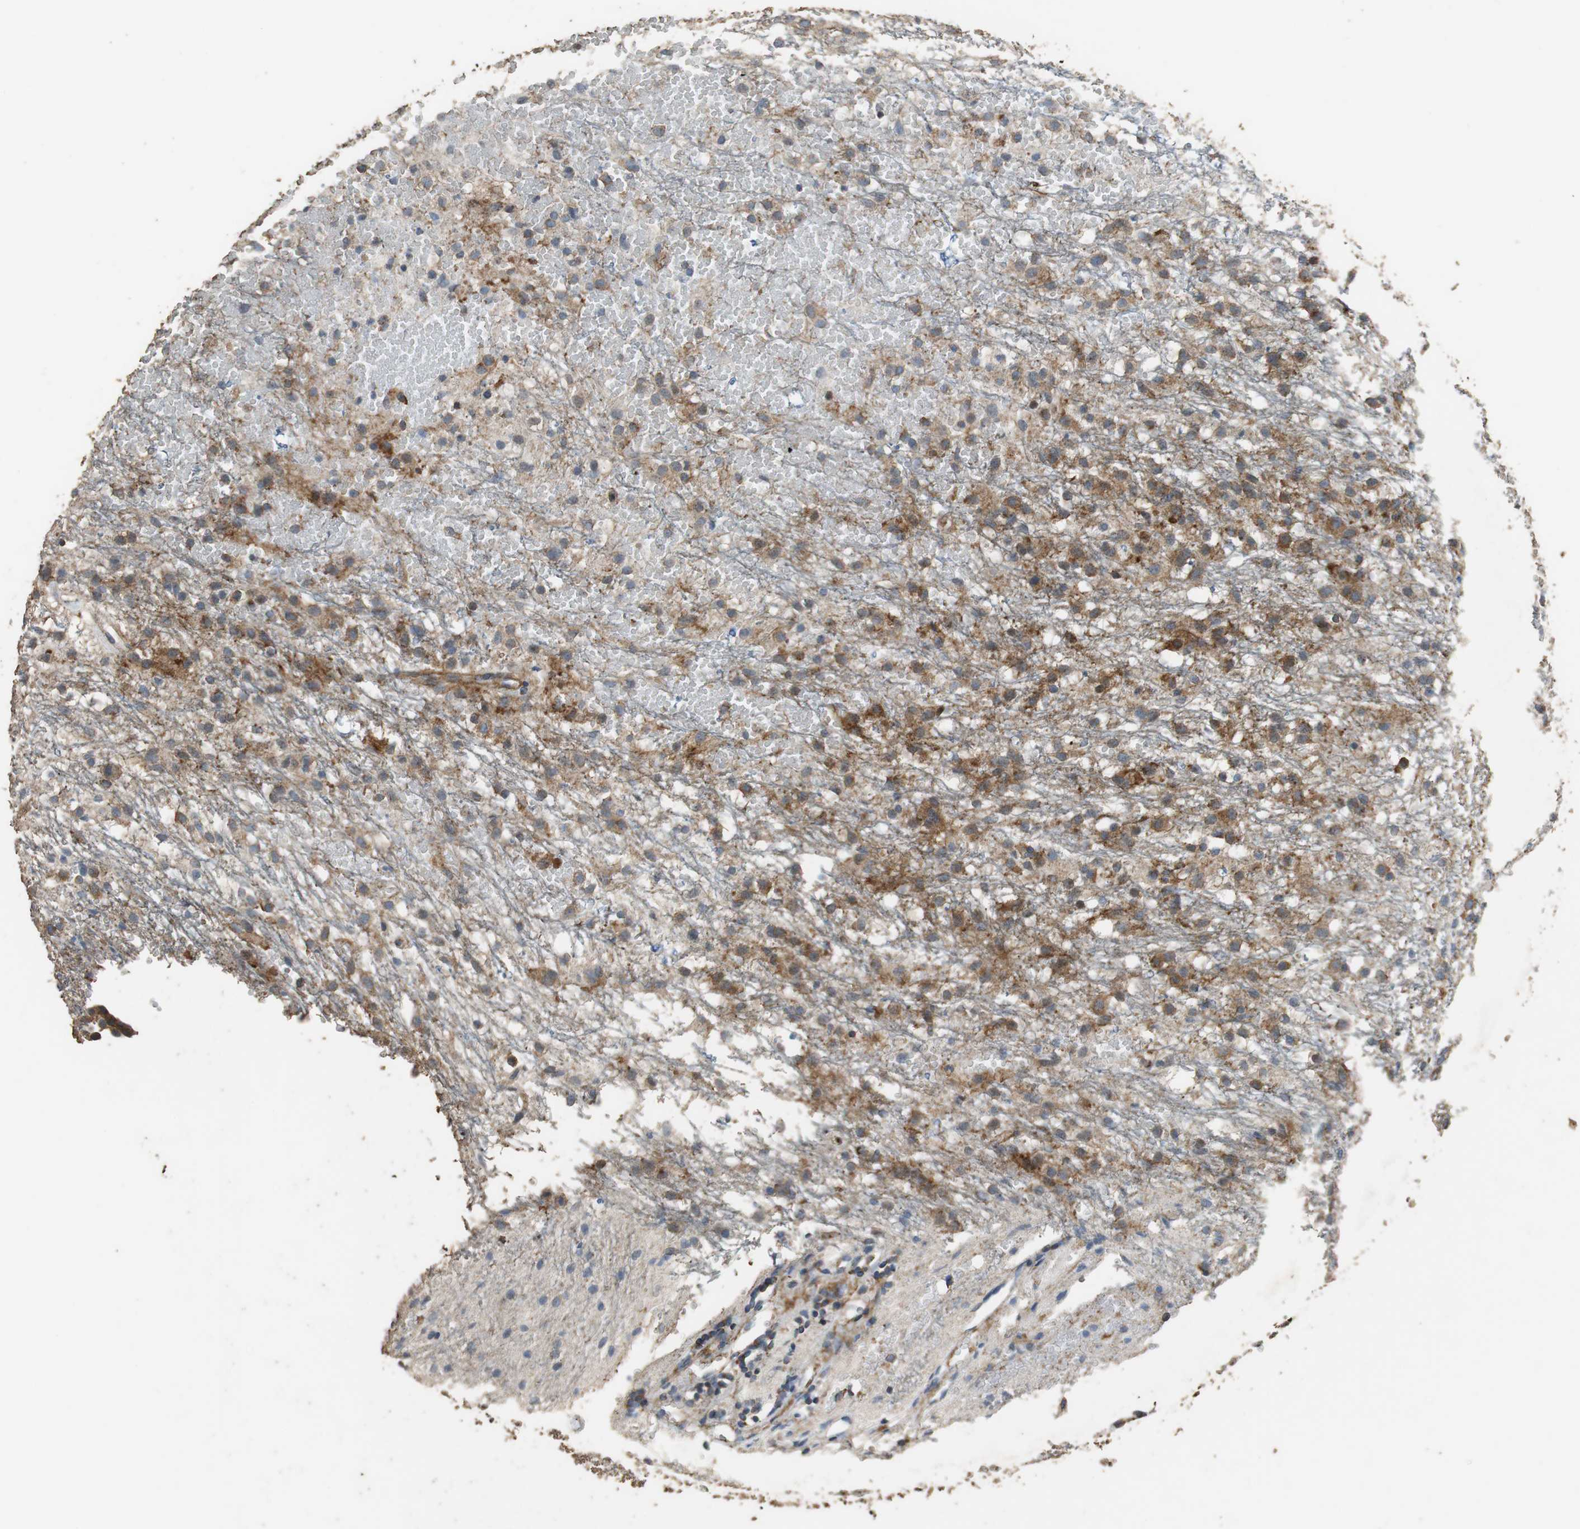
{"staining": {"intensity": "moderate", "quantity": ">75%", "location": "cytoplasmic/membranous"}, "tissue": "glioma", "cell_type": "Tumor cells", "image_type": "cancer", "snomed": [{"axis": "morphology", "description": "Glioma, malignant, High grade"}, {"axis": "topography", "description": "Brain"}], "caption": "This histopathology image demonstrates immunohistochemistry (IHC) staining of human malignant glioma (high-grade), with medium moderate cytoplasmic/membranous positivity in approximately >75% of tumor cells.", "gene": "PRKRA", "patient": {"sex": "female", "age": 59}}